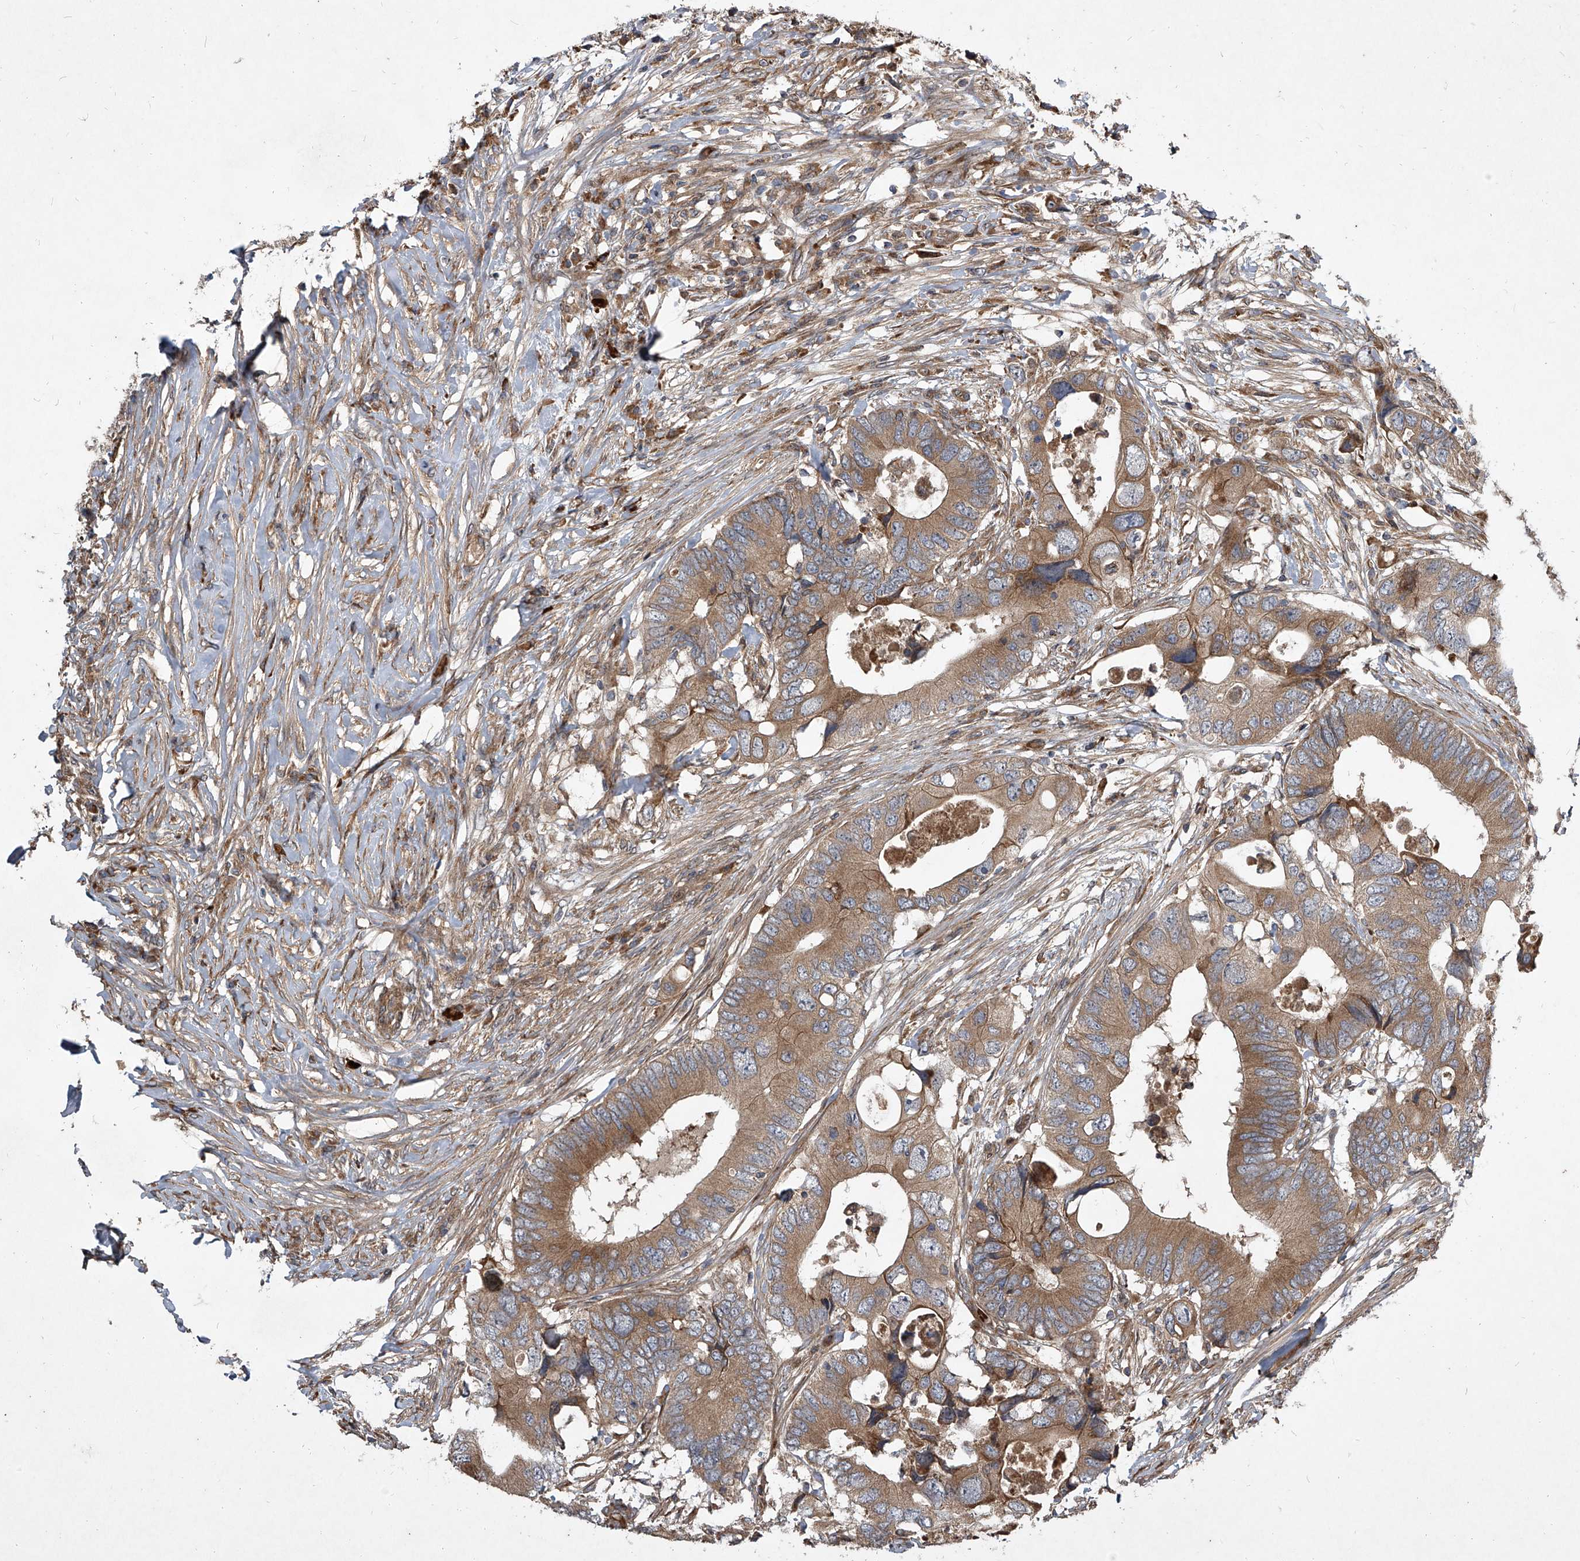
{"staining": {"intensity": "moderate", "quantity": ">75%", "location": "cytoplasmic/membranous"}, "tissue": "colorectal cancer", "cell_type": "Tumor cells", "image_type": "cancer", "snomed": [{"axis": "morphology", "description": "Adenocarcinoma, NOS"}, {"axis": "topography", "description": "Colon"}], "caption": "This is a photomicrograph of IHC staining of adenocarcinoma (colorectal), which shows moderate expression in the cytoplasmic/membranous of tumor cells.", "gene": "EVA1C", "patient": {"sex": "male", "age": 71}}